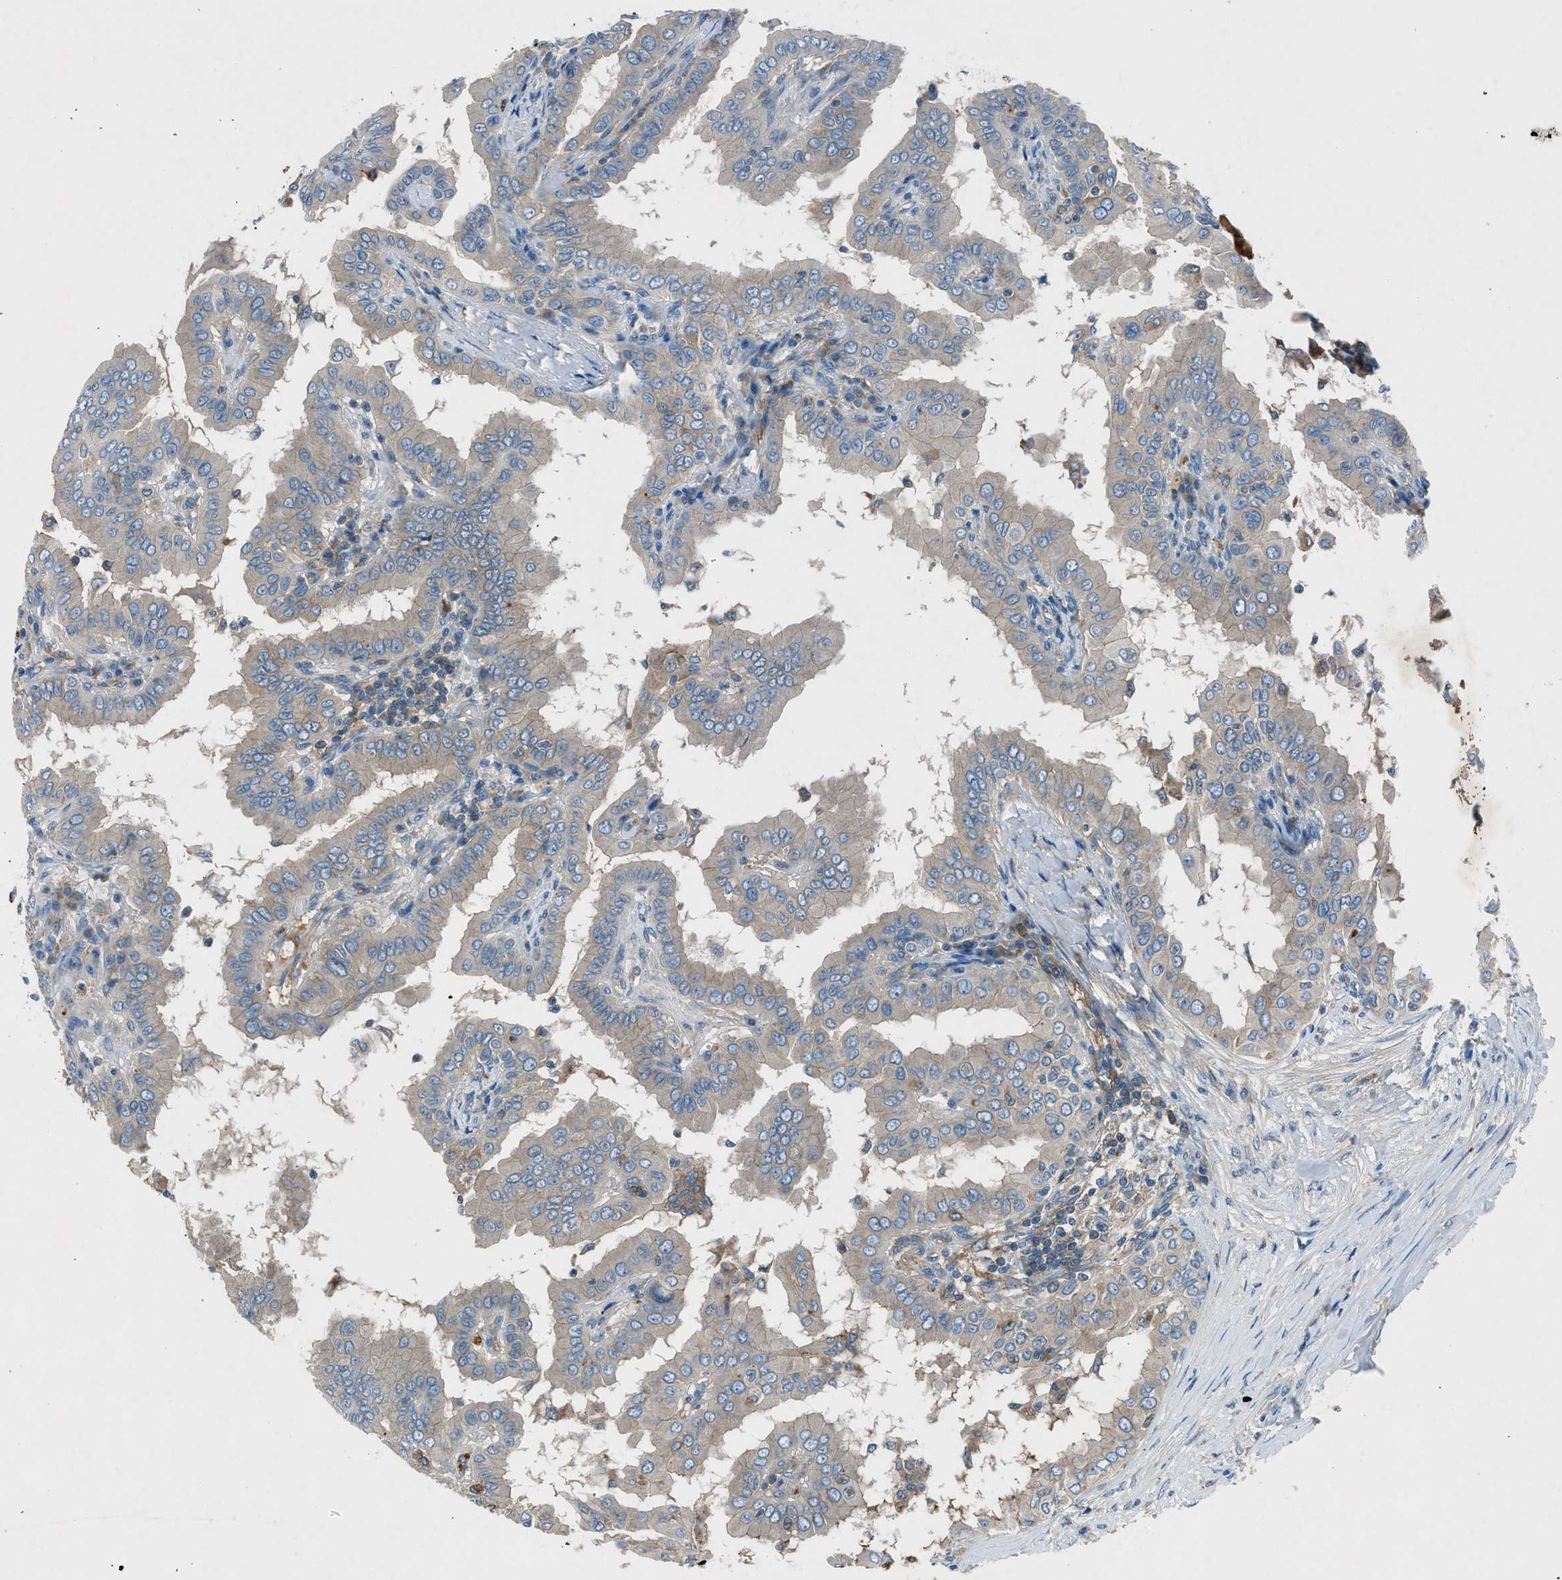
{"staining": {"intensity": "weak", "quantity": "<25%", "location": "cytoplasmic/membranous"}, "tissue": "thyroid cancer", "cell_type": "Tumor cells", "image_type": "cancer", "snomed": [{"axis": "morphology", "description": "Papillary adenocarcinoma, NOS"}, {"axis": "topography", "description": "Thyroid gland"}], "caption": "Tumor cells show no significant protein expression in thyroid cancer.", "gene": "BMP1", "patient": {"sex": "male", "age": 33}}